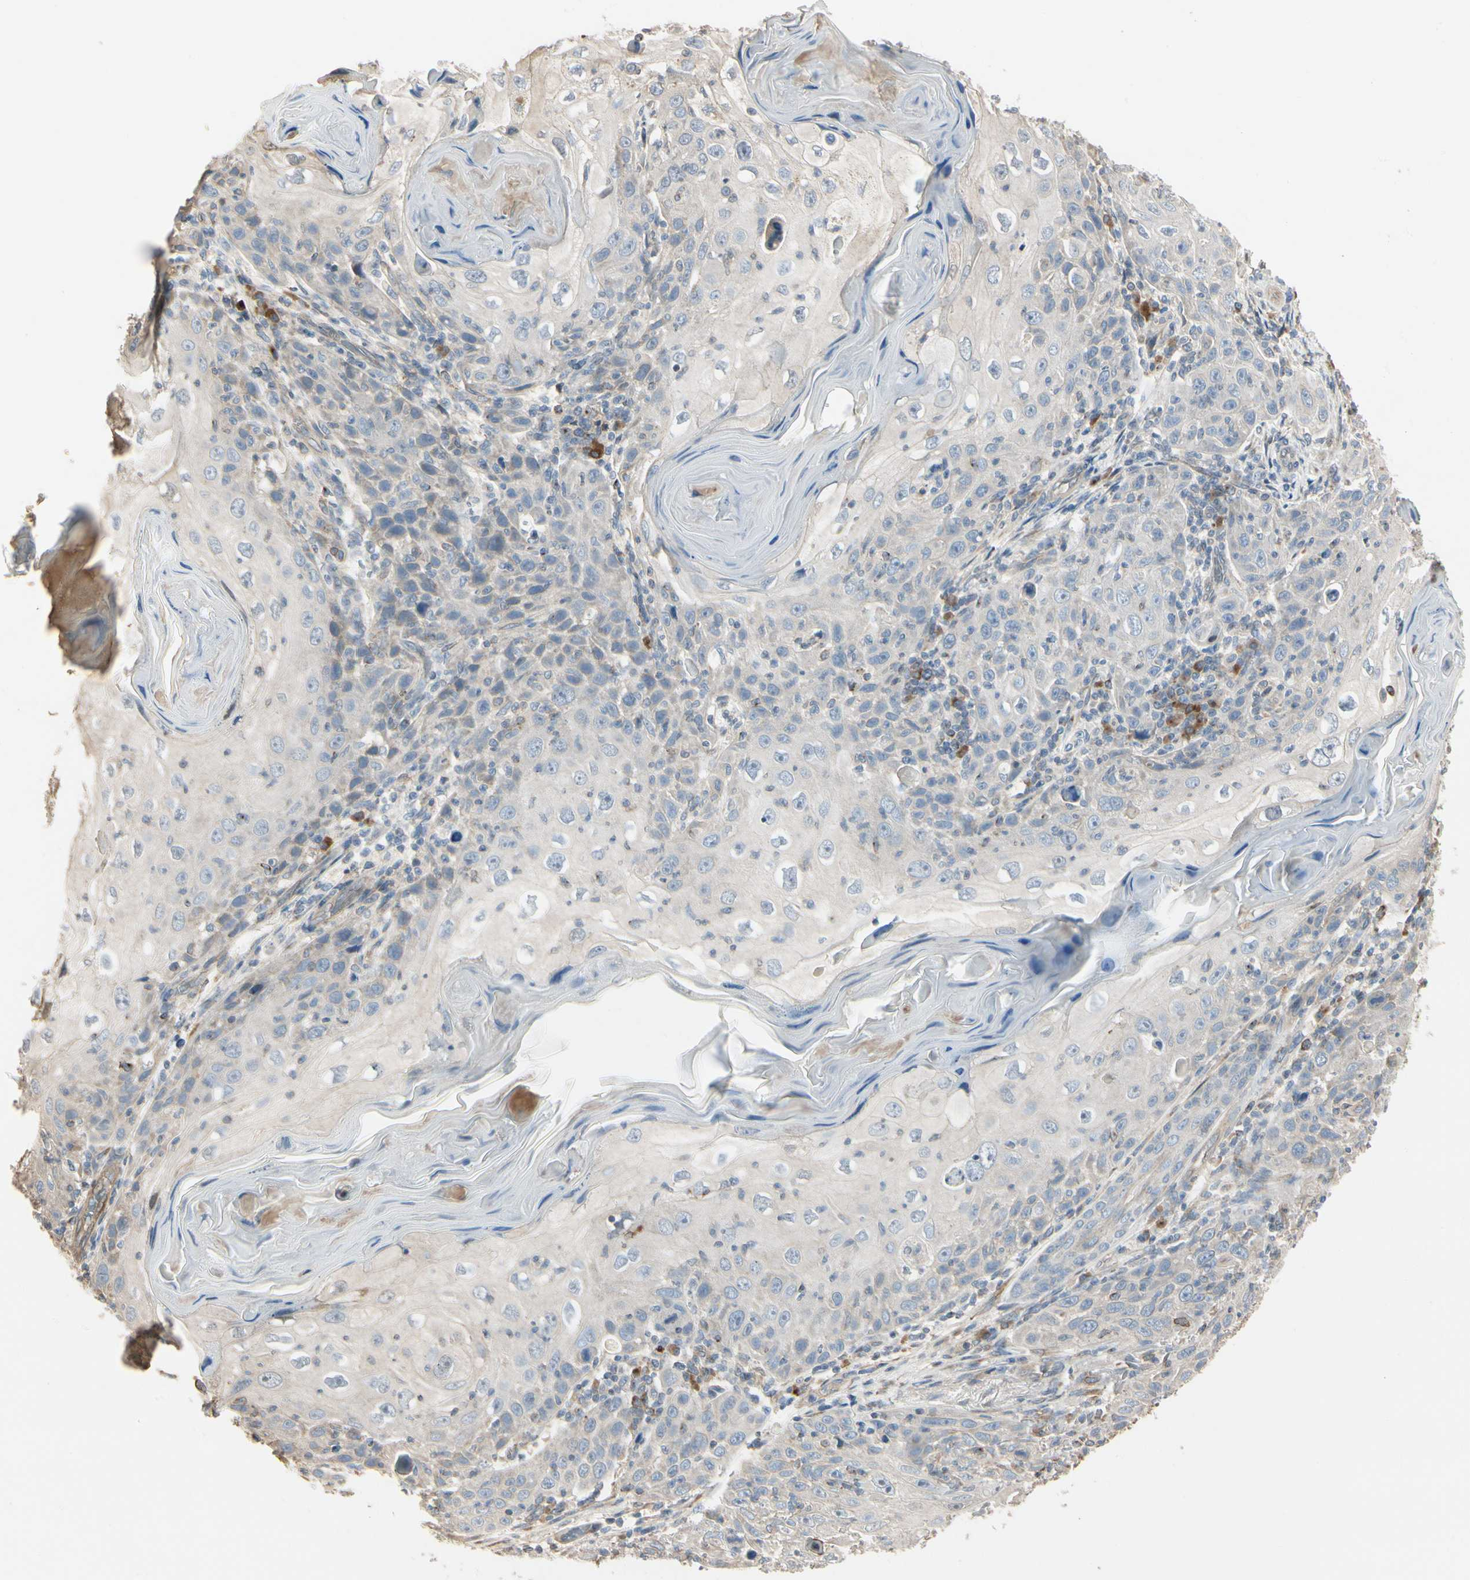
{"staining": {"intensity": "negative", "quantity": "none", "location": "none"}, "tissue": "skin cancer", "cell_type": "Tumor cells", "image_type": "cancer", "snomed": [{"axis": "morphology", "description": "Squamous cell carcinoma, NOS"}, {"axis": "topography", "description": "Skin"}], "caption": "Tumor cells are negative for protein expression in human skin squamous cell carcinoma.", "gene": "NUCB2", "patient": {"sex": "female", "age": 88}}